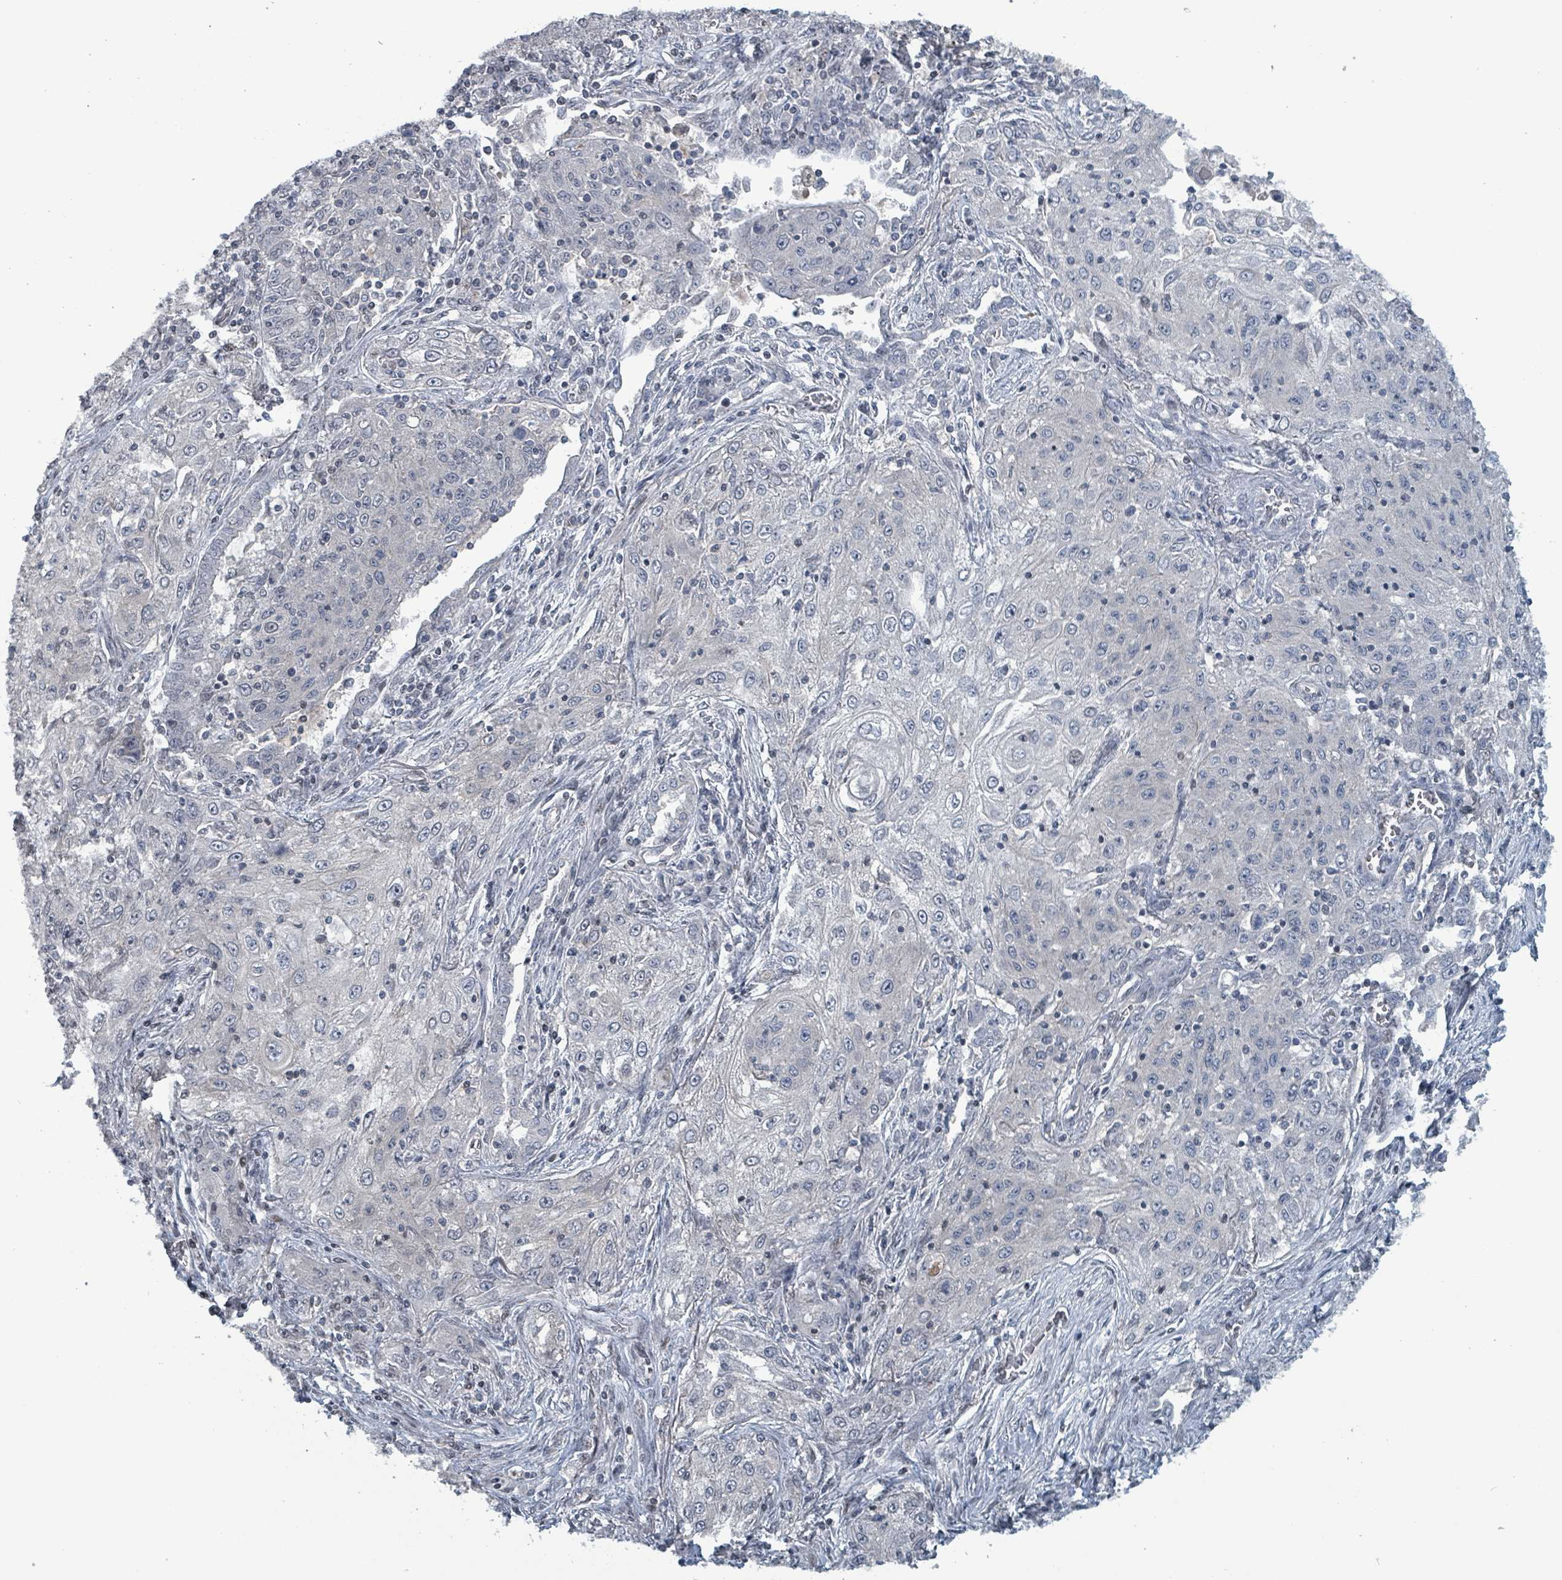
{"staining": {"intensity": "negative", "quantity": "none", "location": "none"}, "tissue": "lung cancer", "cell_type": "Tumor cells", "image_type": "cancer", "snomed": [{"axis": "morphology", "description": "Squamous cell carcinoma, NOS"}, {"axis": "topography", "description": "Lung"}], "caption": "There is no significant expression in tumor cells of lung cancer (squamous cell carcinoma).", "gene": "BIVM", "patient": {"sex": "female", "age": 69}}